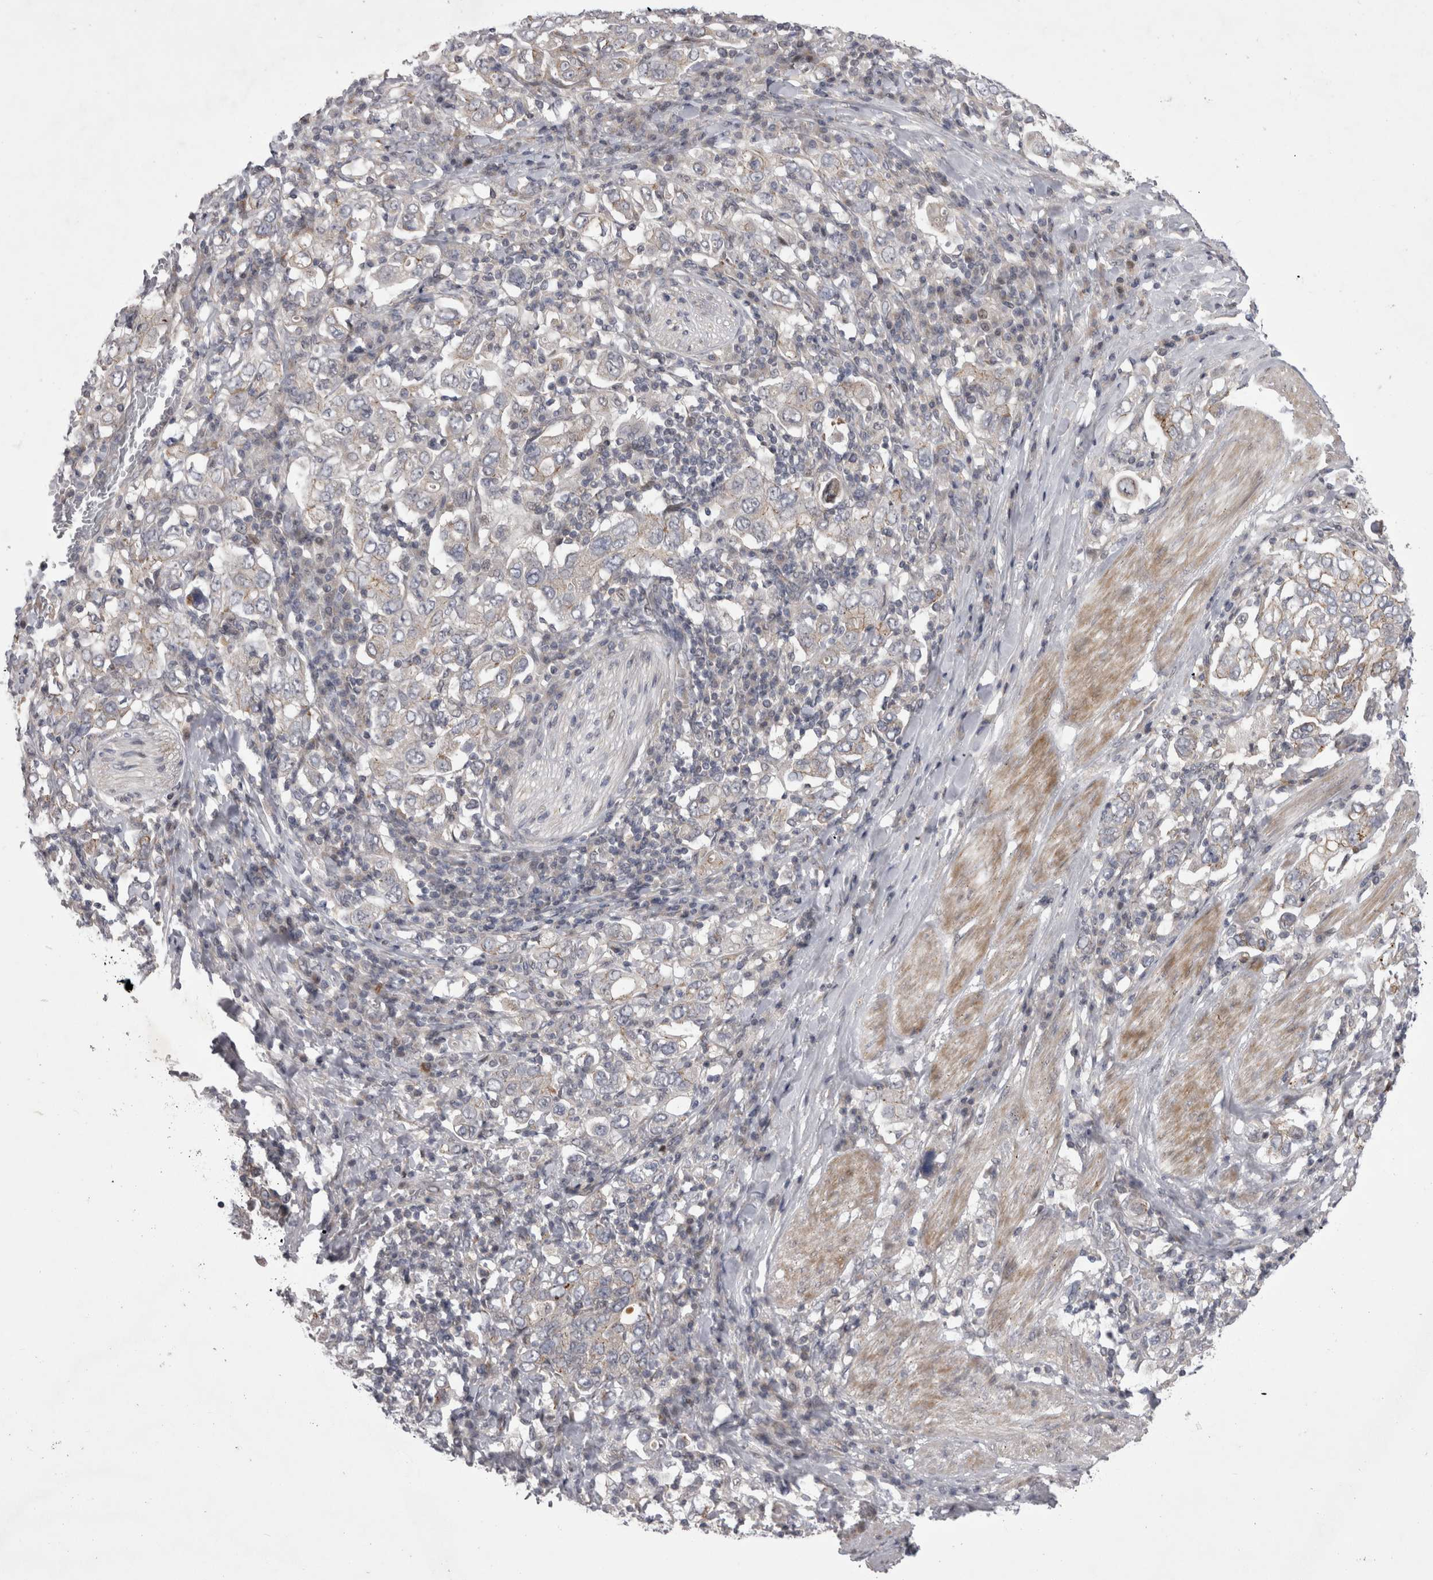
{"staining": {"intensity": "negative", "quantity": "none", "location": "none"}, "tissue": "stomach cancer", "cell_type": "Tumor cells", "image_type": "cancer", "snomed": [{"axis": "morphology", "description": "Adenocarcinoma, NOS"}, {"axis": "topography", "description": "Stomach, upper"}], "caption": "A photomicrograph of stomach adenocarcinoma stained for a protein exhibits no brown staining in tumor cells.", "gene": "NENF", "patient": {"sex": "male", "age": 62}}